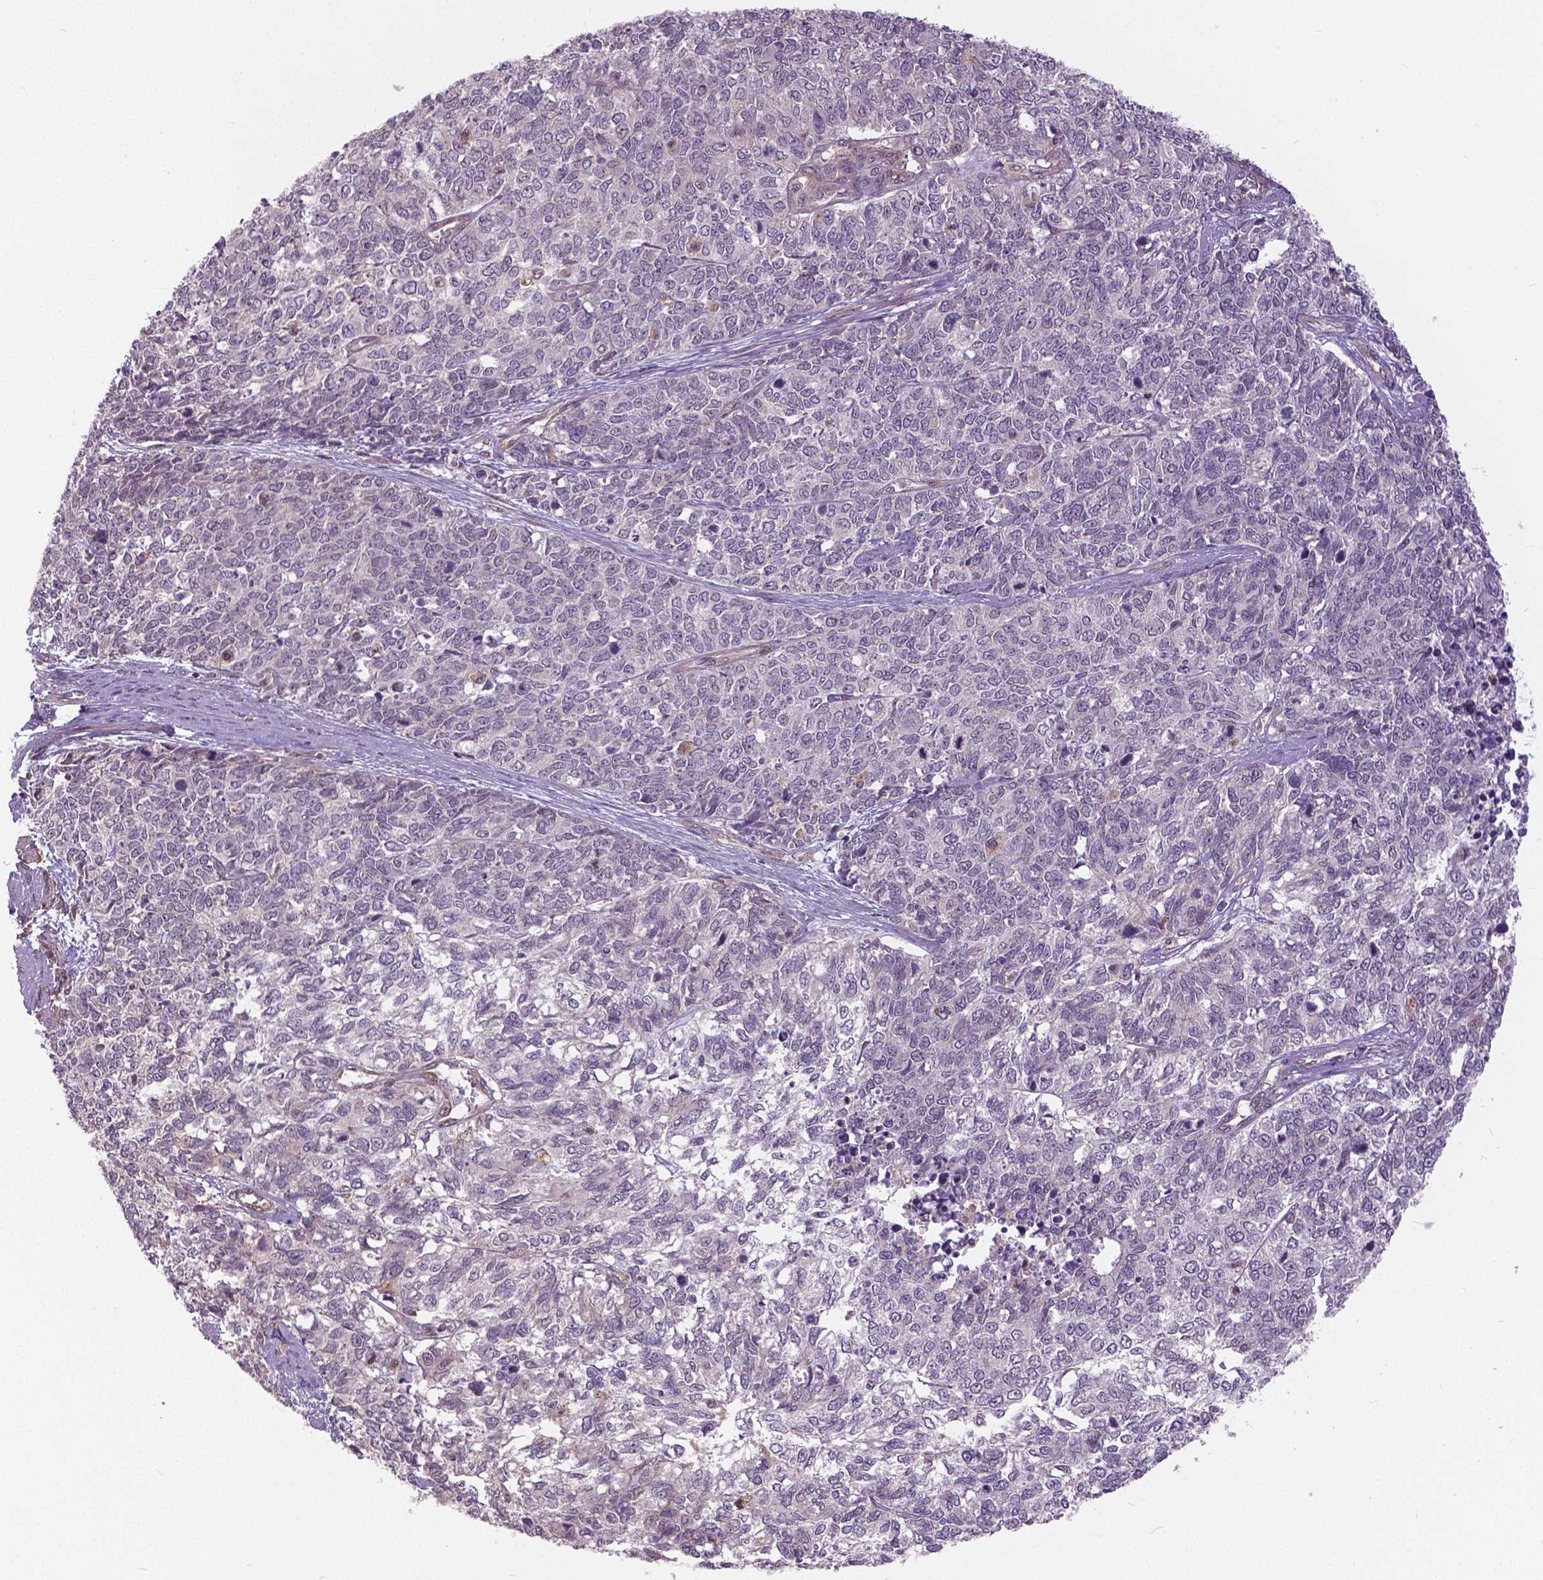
{"staining": {"intensity": "negative", "quantity": "none", "location": "none"}, "tissue": "cervical cancer", "cell_type": "Tumor cells", "image_type": "cancer", "snomed": [{"axis": "morphology", "description": "Adenocarcinoma, NOS"}, {"axis": "topography", "description": "Cervix"}], "caption": "Immunohistochemistry of cervical cancer displays no expression in tumor cells.", "gene": "ANXA13", "patient": {"sex": "female", "age": 63}}